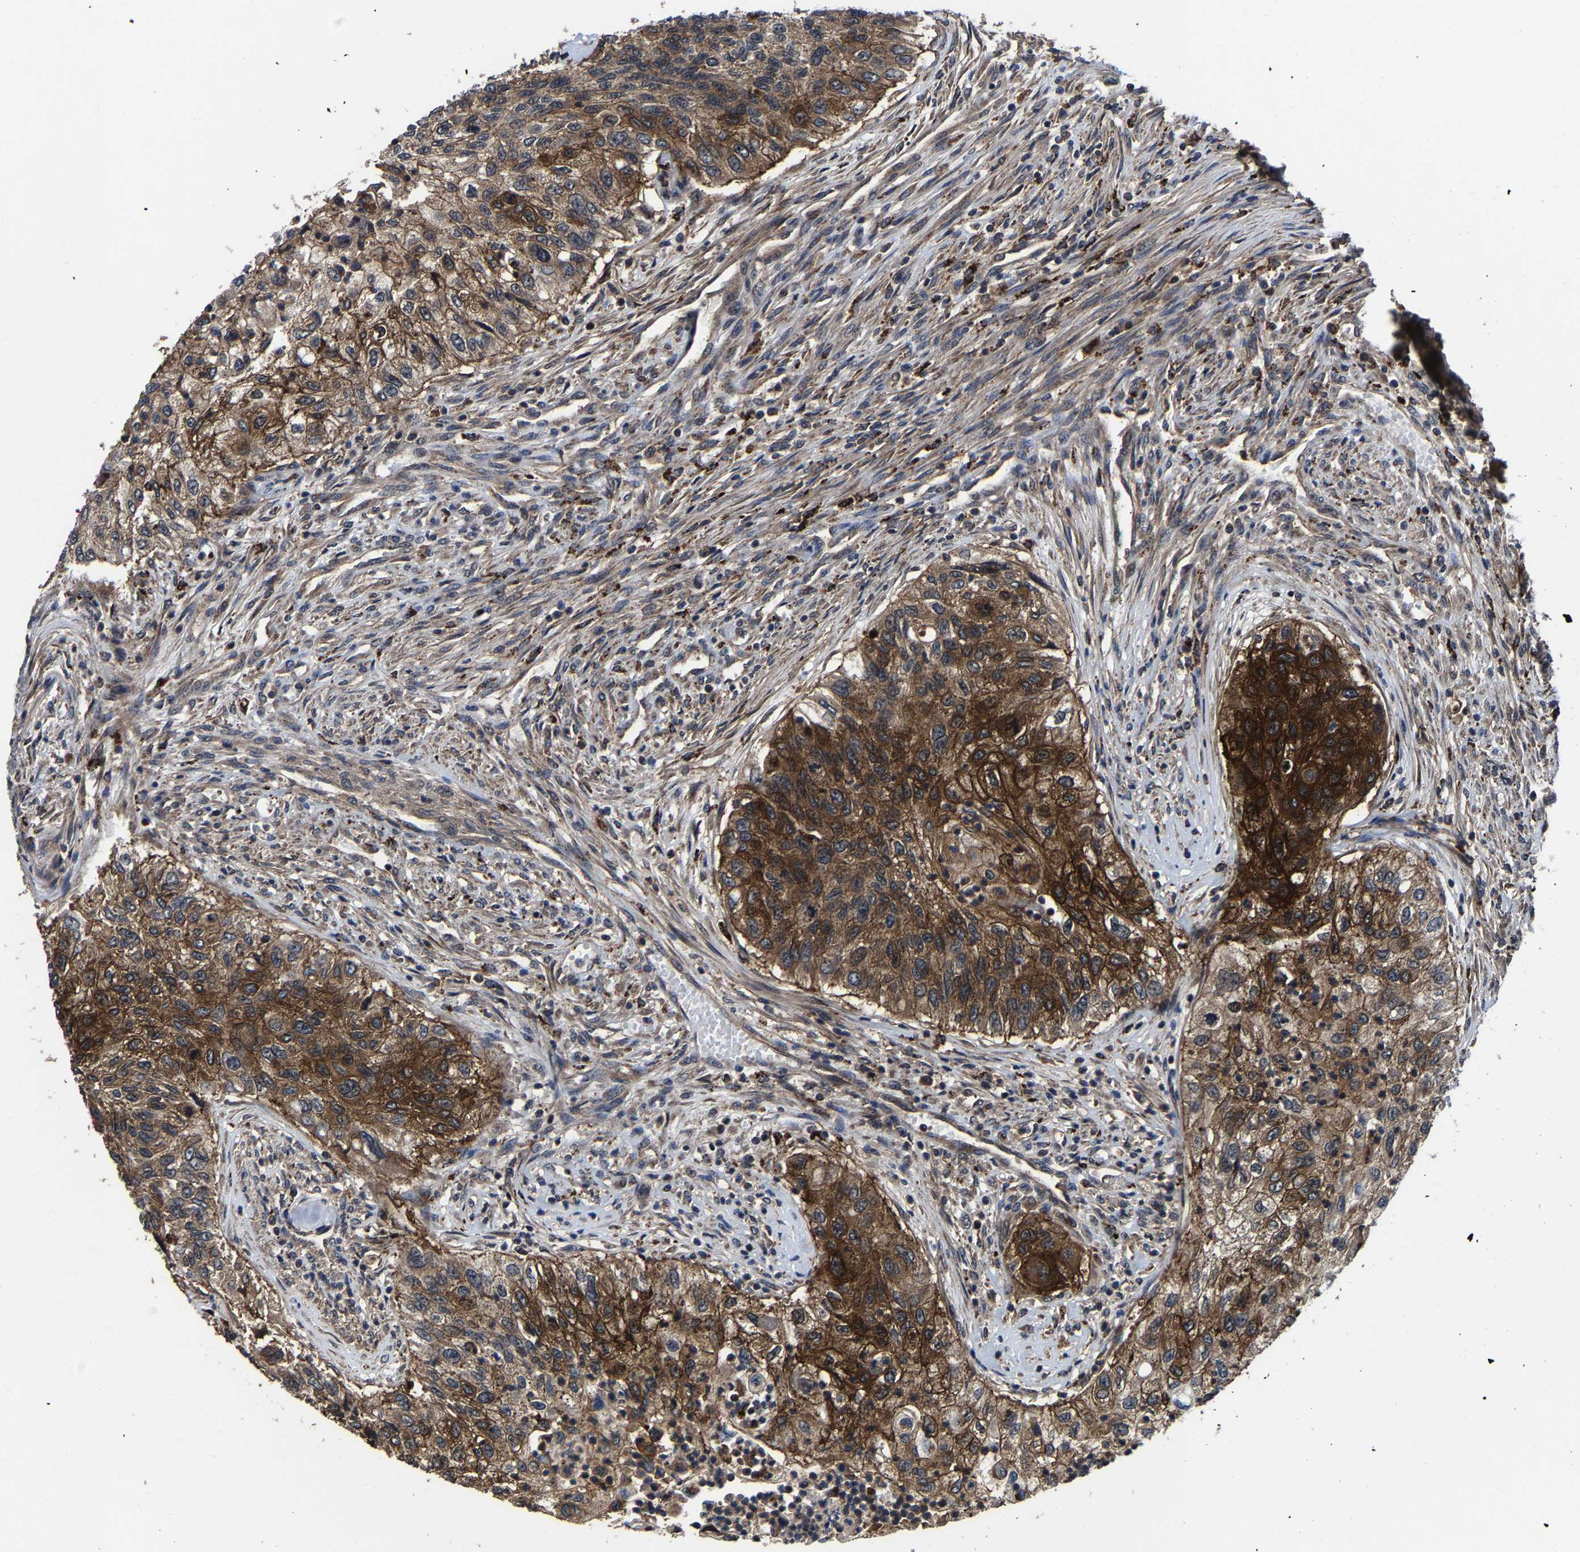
{"staining": {"intensity": "strong", "quantity": ">75%", "location": "cytoplasmic/membranous"}, "tissue": "urothelial cancer", "cell_type": "Tumor cells", "image_type": "cancer", "snomed": [{"axis": "morphology", "description": "Urothelial carcinoma, High grade"}, {"axis": "topography", "description": "Urinary bladder"}], "caption": "The photomicrograph shows staining of urothelial cancer, revealing strong cytoplasmic/membranous protein expression (brown color) within tumor cells.", "gene": "ZCCHC7", "patient": {"sex": "female", "age": 60}}